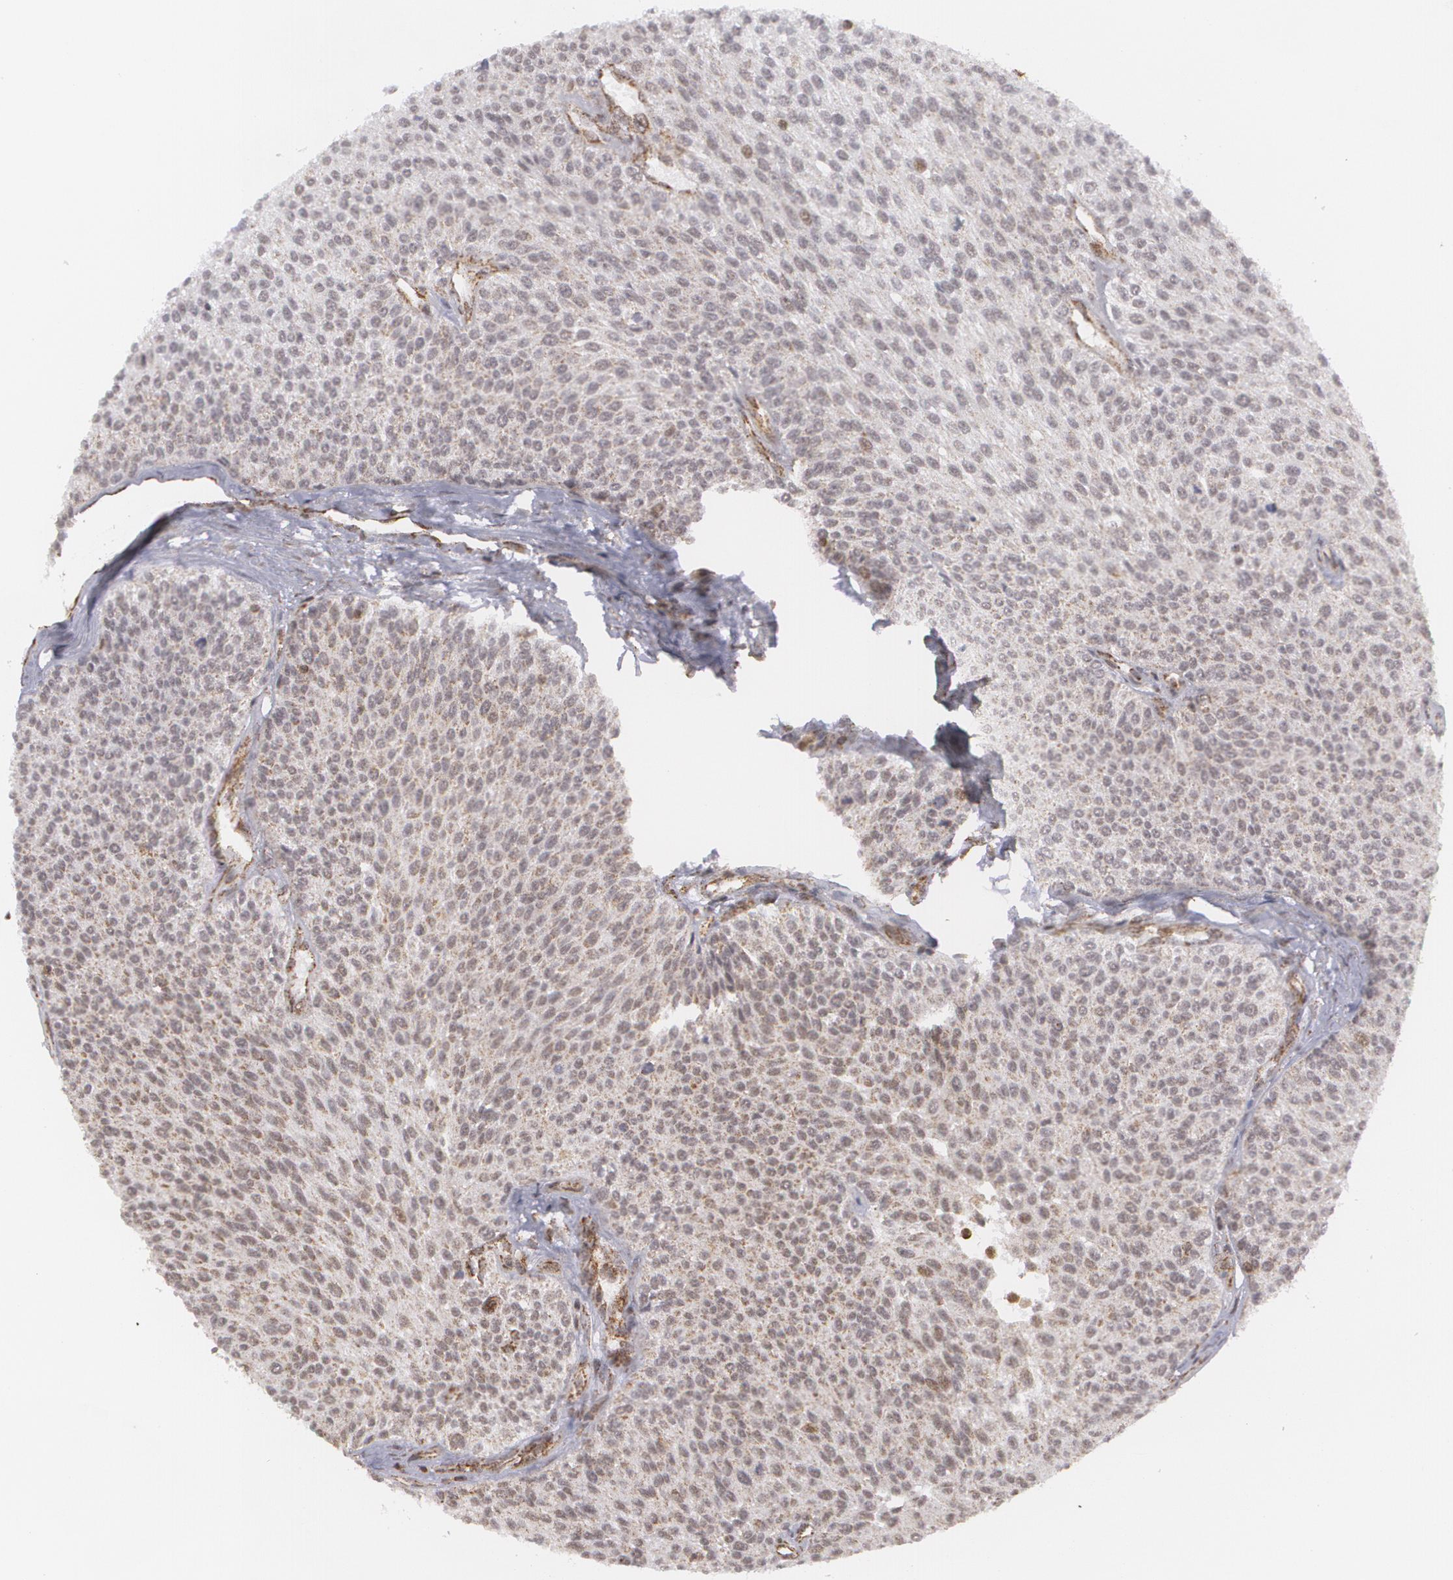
{"staining": {"intensity": "weak", "quantity": "<25%", "location": "nuclear"}, "tissue": "urothelial cancer", "cell_type": "Tumor cells", "image_type": "cancer", "snomed": [{"axis": "morphology", "description": "Urothelial carcinoma, Low grade"}, {"axis": "topography", "description": "Urinary bladder"}], "caption": "This is a histopathology image of immunohistochemistry (IHC) staining of urothelial cancer, which shows no expression in tumor cells.", "gene": "MXD1", "patient": {"sex": "female", "age": 73}}